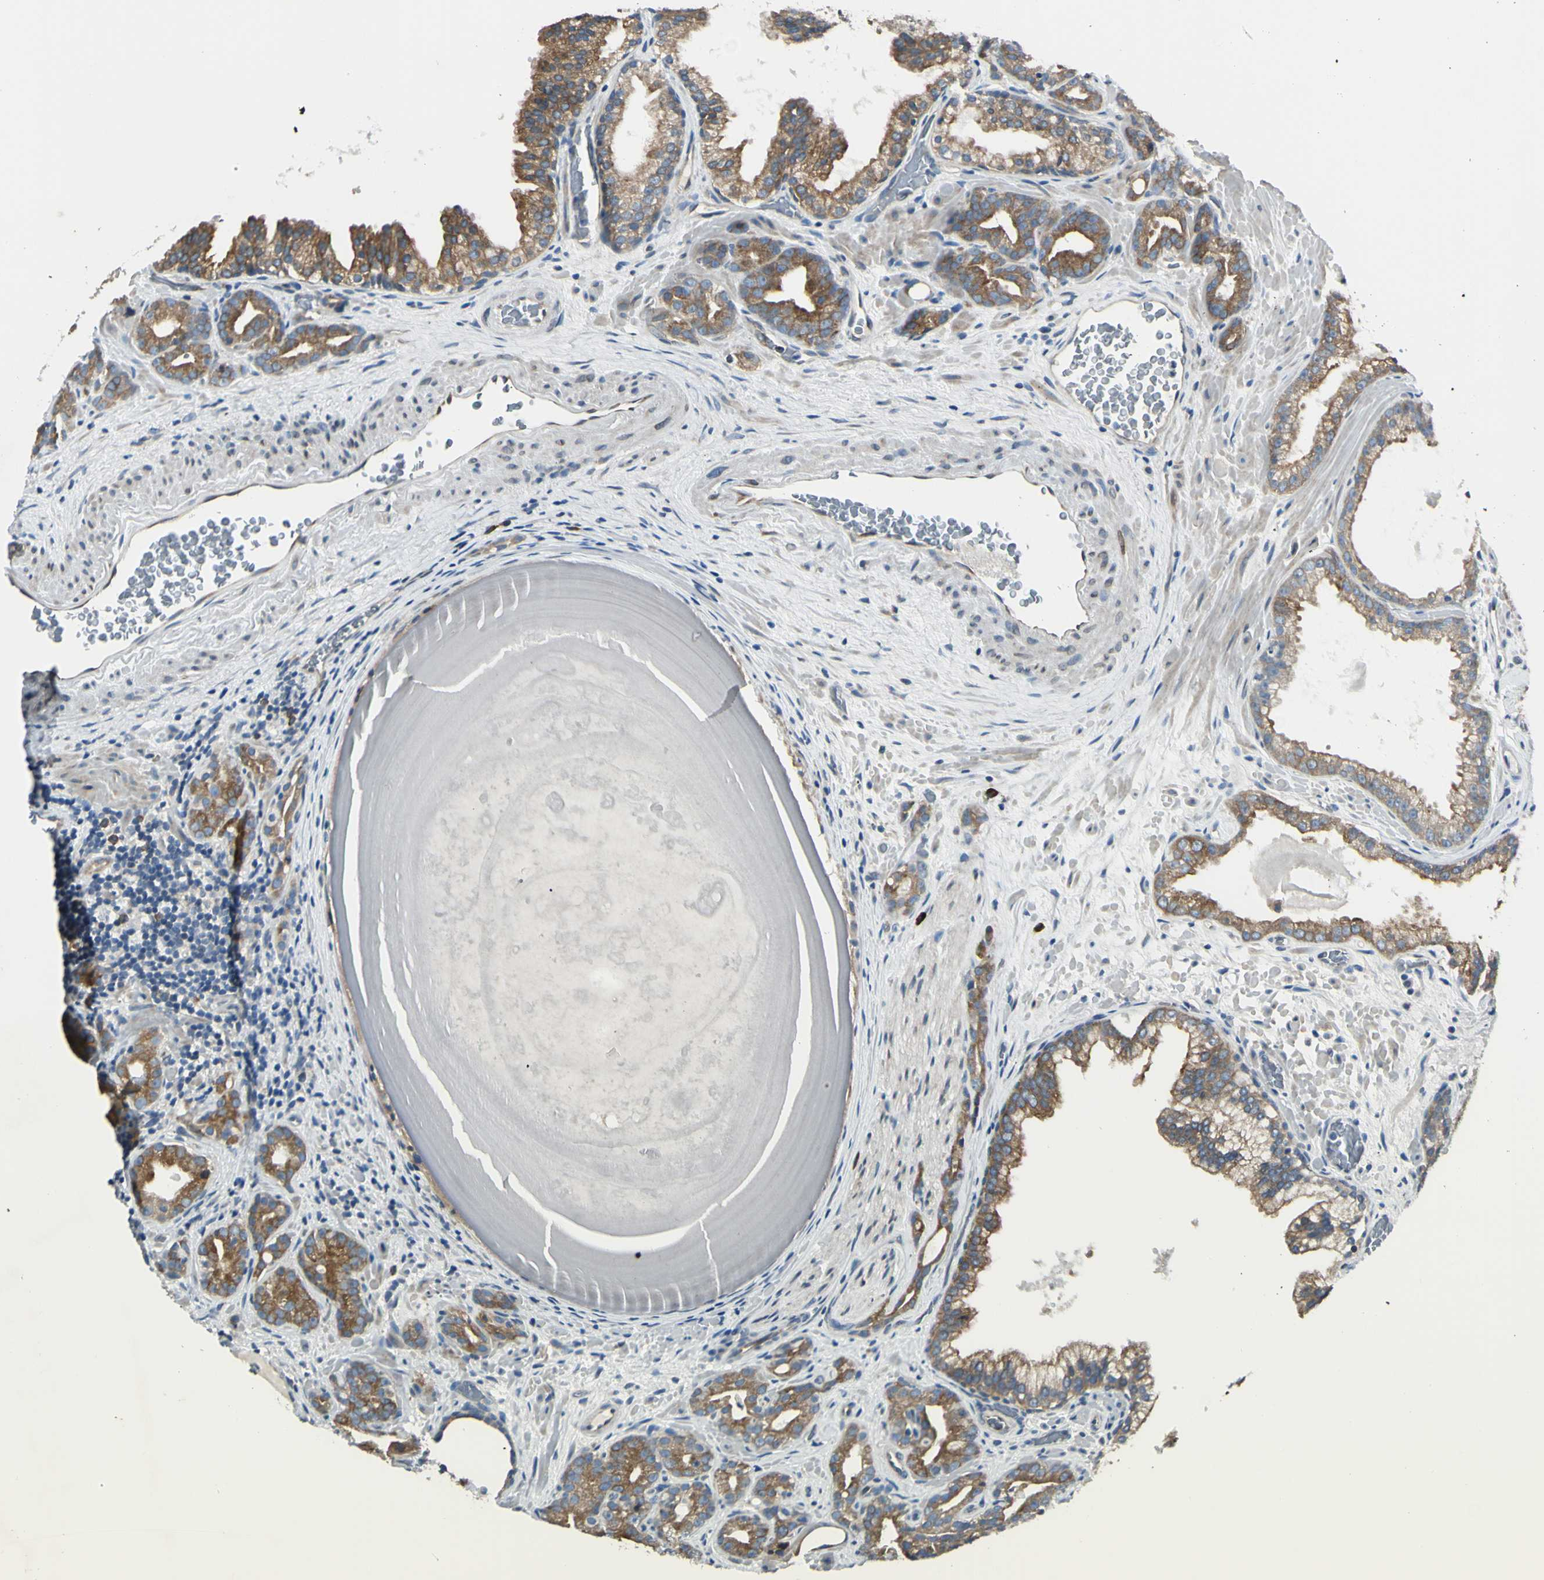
{"staining": {"intensity": "moderate", "quantity": ">75%", "location": "cytoplasmic/membranous"}, "tissue": "prostate cancer", "cell_type": "Tumor cells", "image_type": "cancer", "snomed": [{"axis": "morphology", "description": "Adenocarcinoma, Low grade"}, {"axis": "topography", "description": "Prostate"}], "caption": "A high-resolution micrograph shows immunohistochemistry (IHC) staining of adenocarcinoma (low-grade) (prostate), which displays moderate cytoplasmic/membranous staining in about >75% of tumor cells.", "gene": "SELENOS", "patient": {"sex": "male", "age": 63}}